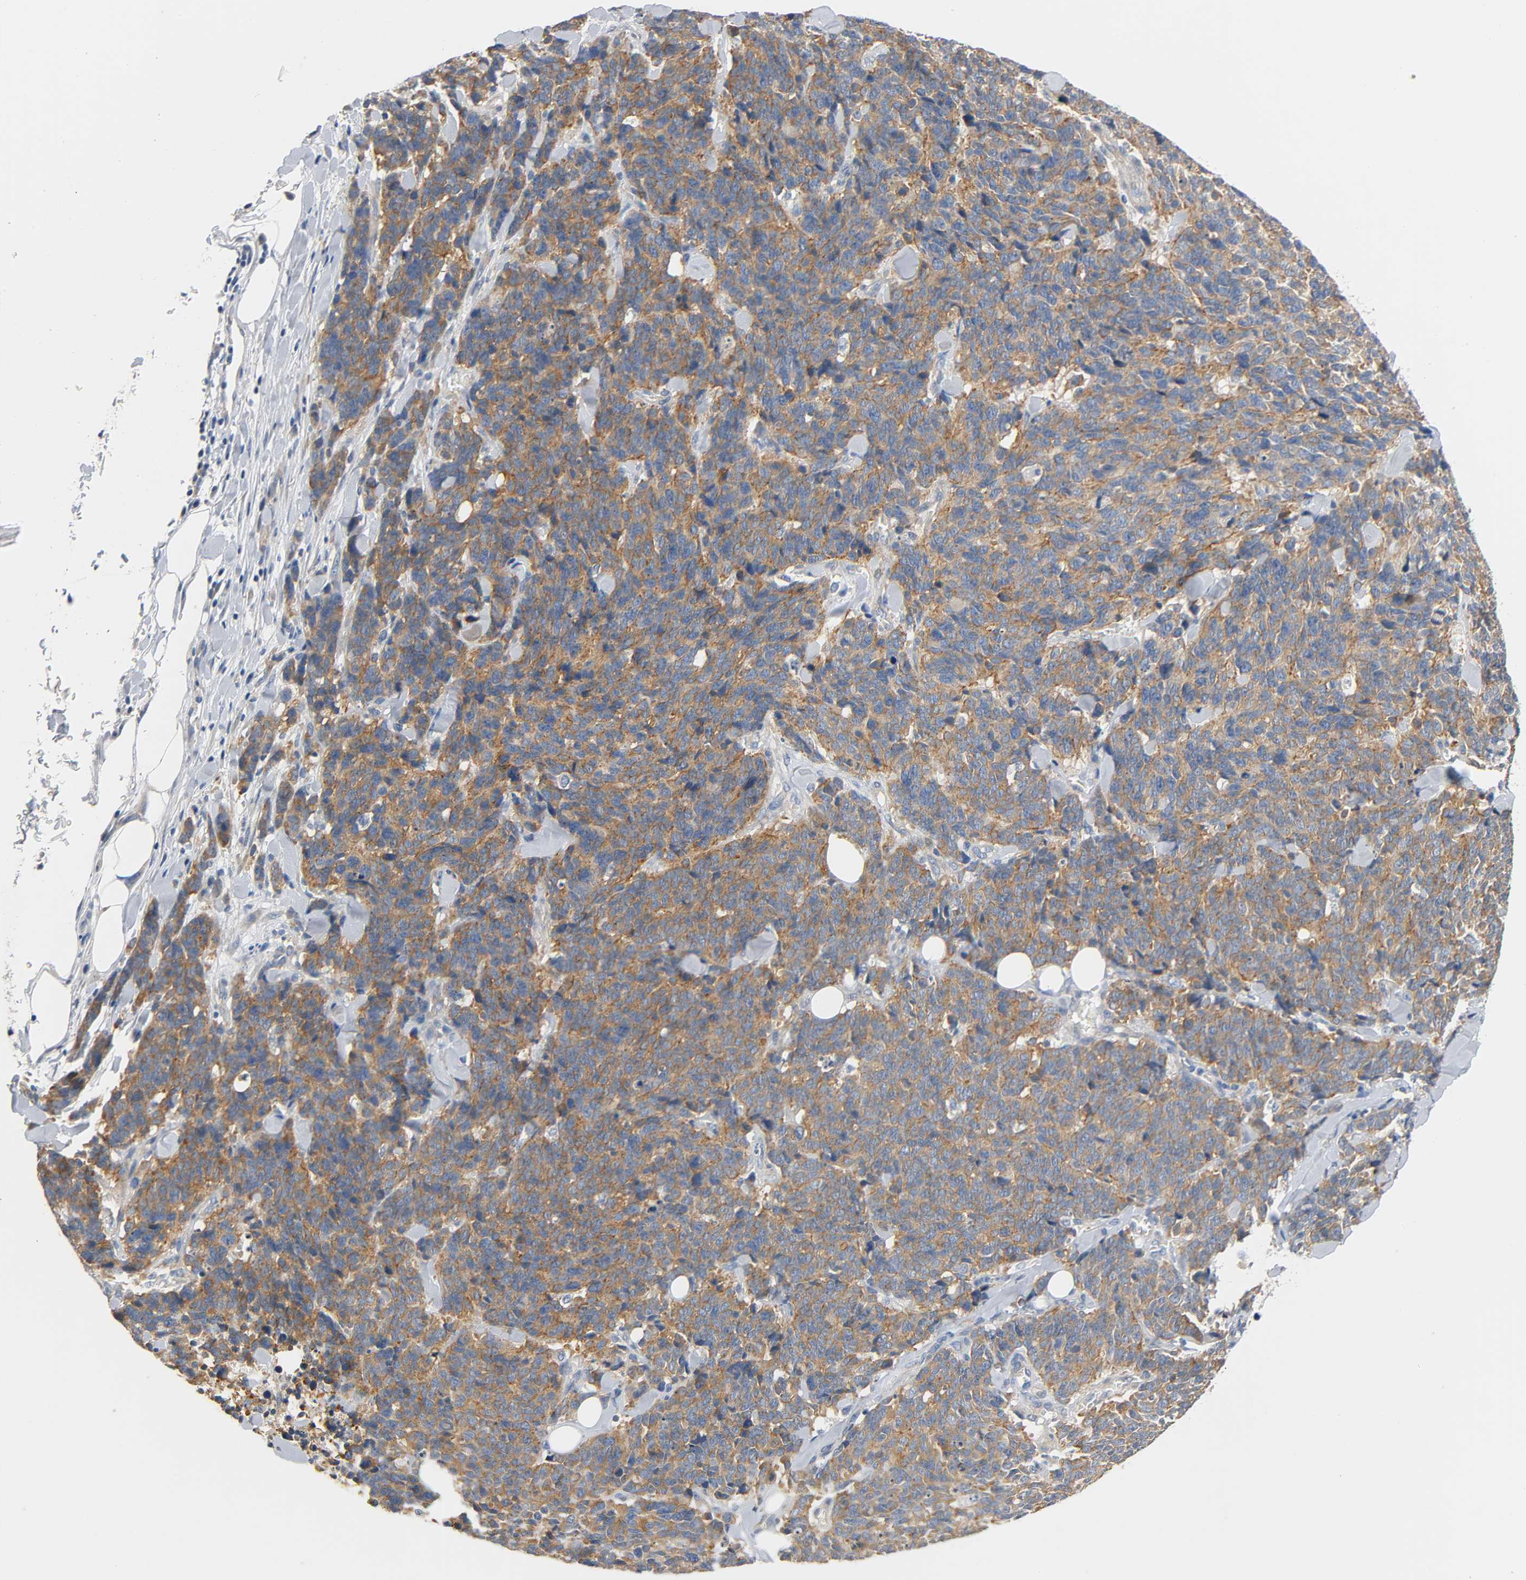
{"staining": {"intensity": "strong", "quantity": ">75%", "location": "cytoplasmic/membranous"}, "tissue": "lung cancer", "cell_type": "Tumor cells", "image_type": "cancer", "snomed": [{"axis": "morphology", "description": "Neoplasm, malignant, NOS"}, {"axis": "topography", "description": "Lung"}], "caption": "About >75% of tumor cells in lung cancer exhibit strong cytoplasmic/membranous protein staining as visualized by brown immunohistochemical staining.", "gene": "ARPC1A", "patient": {"sex": "female", "age": 58}}